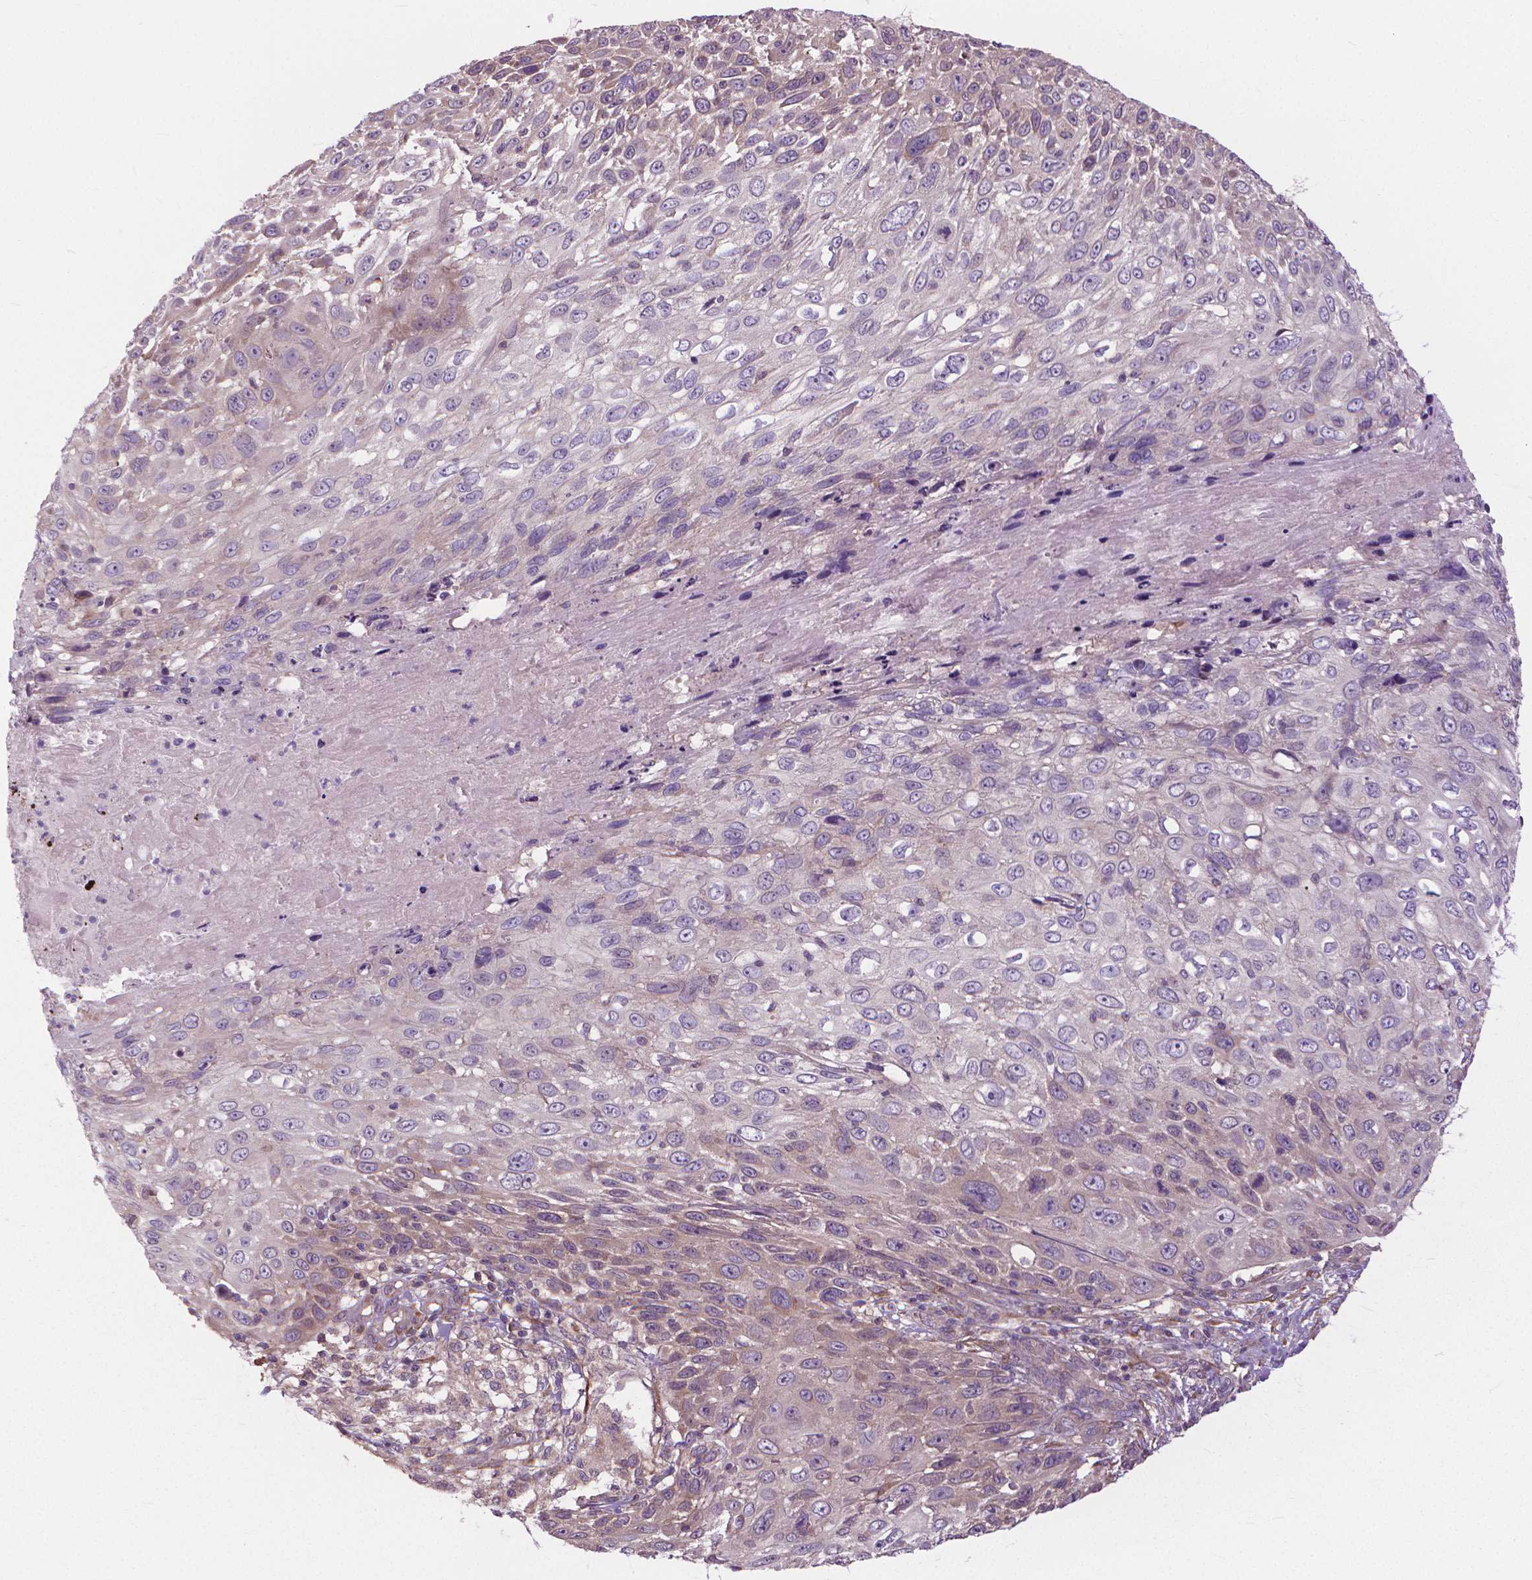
{"staining": {"intensity": "weak", "quantity": "<25%", "location": "cytoplasmic/membranous"}, "tissue": "skin cancer", "cell_type": "Tumor cells", "image_type": "cancer", "snomed": [{"axis": "morphology", "description": "Squamous cell carcinoma, NOS"}, {"axis": "topography", "description": "Skin"}], "caption": "An IHC micrograph of squamous cell carcinoma (skin) is shown. There is no staining in tumor cells of squamous cell carcinoma (skin).", "gene": "NUDT1", "patient": {"sex": "male", "age": 92}}